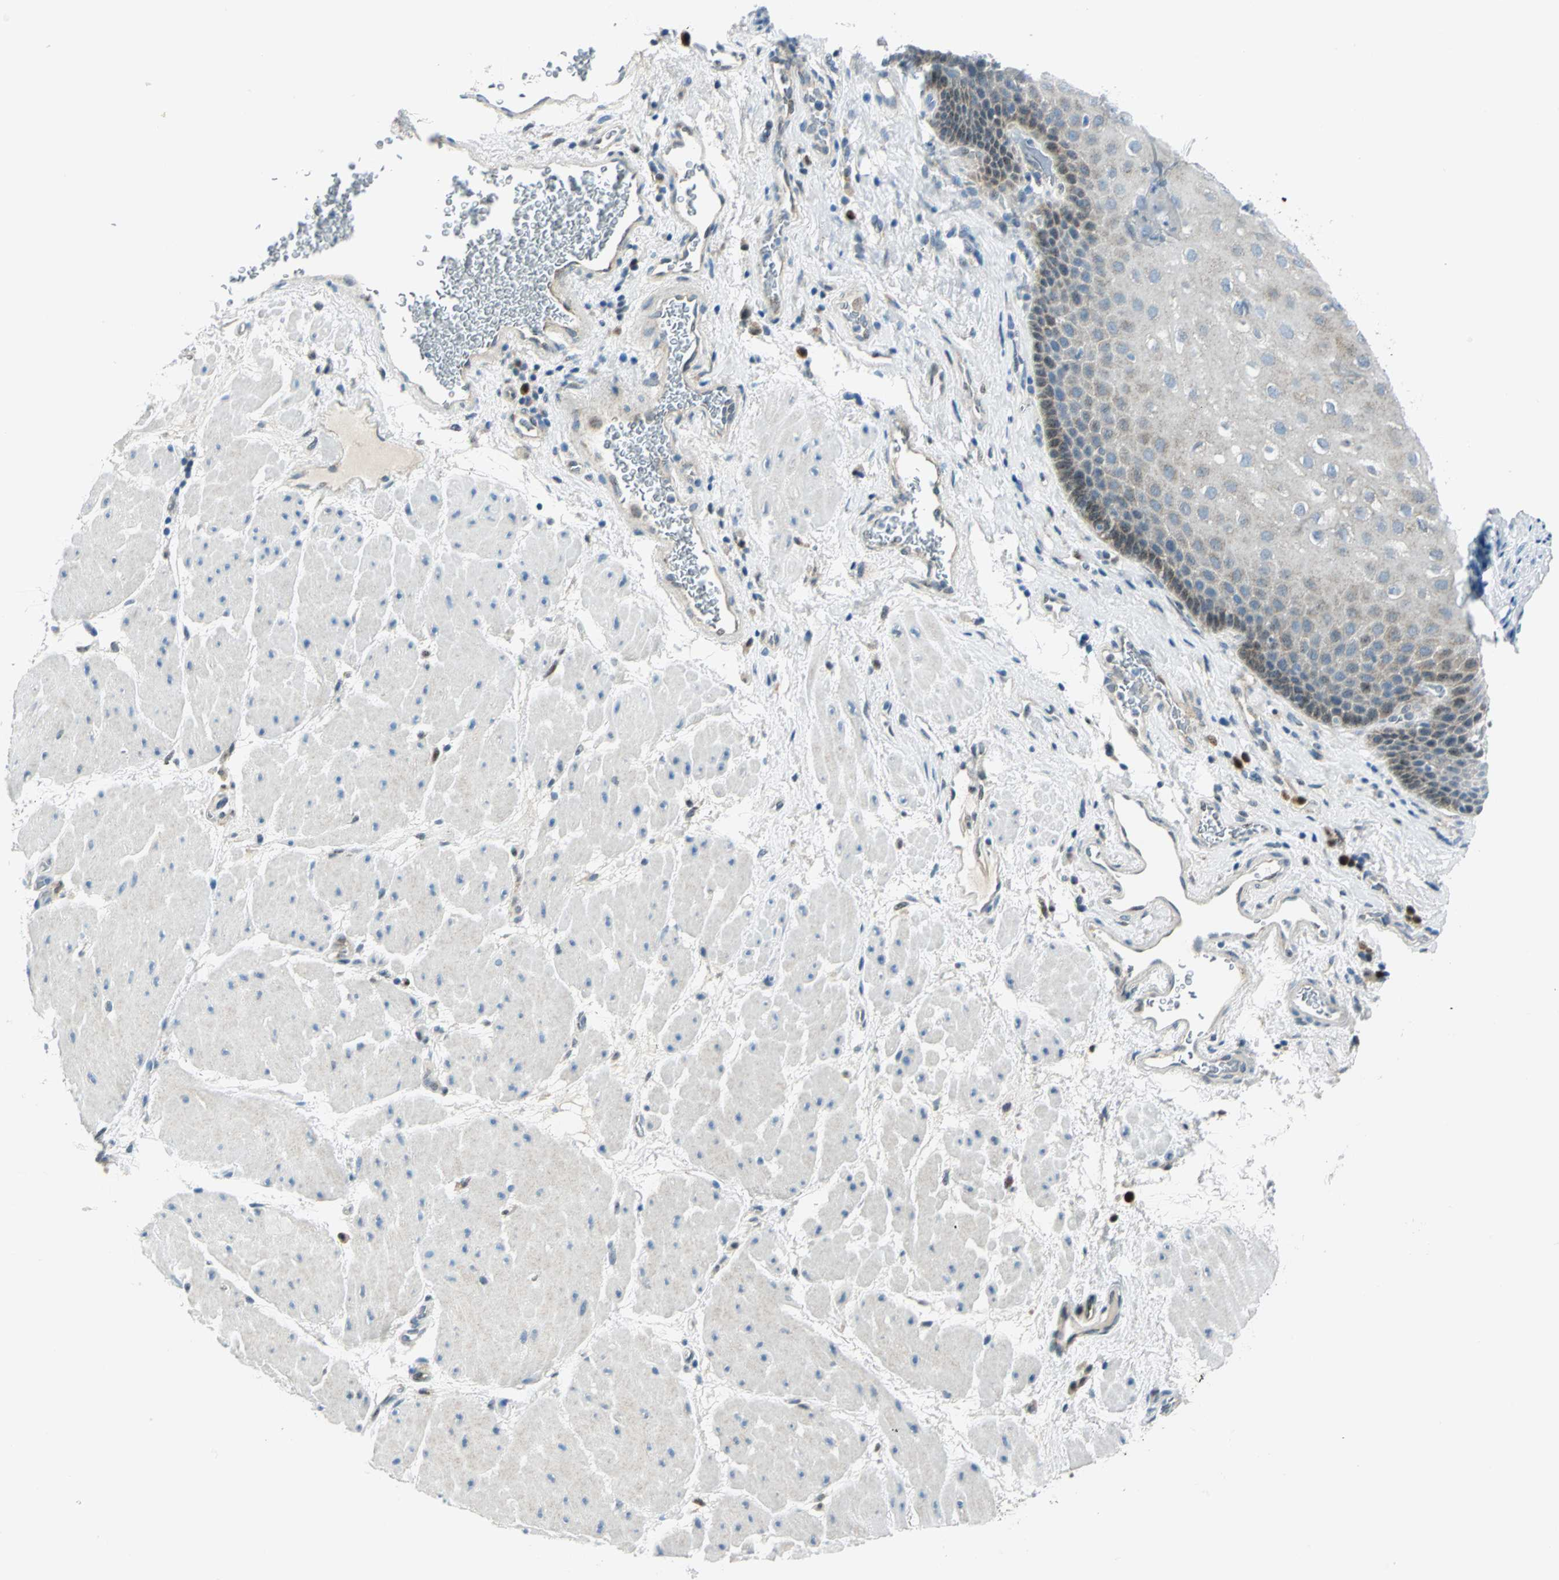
{"staining": {"intensity": "weak", "quantity": "<25%", "location": "cytoplasmic/membranous"}, "tissue": "esophagus", "cell_type": "Squamous epithelial cells", "image_type": "normal", "snomed": [{"axis": "morphology", "description": "Normal tissue, NOS"}, {"axis": "topography", "description": "Esophagus"}], "caption": "This is an immunohistochemistry (IHC) histopathology image of unremarkable human esophagus. There is no positivity in squamous epithelial cells.", "gene": "AKR1A1", "patient": {"sex": "male", "age": 48}}